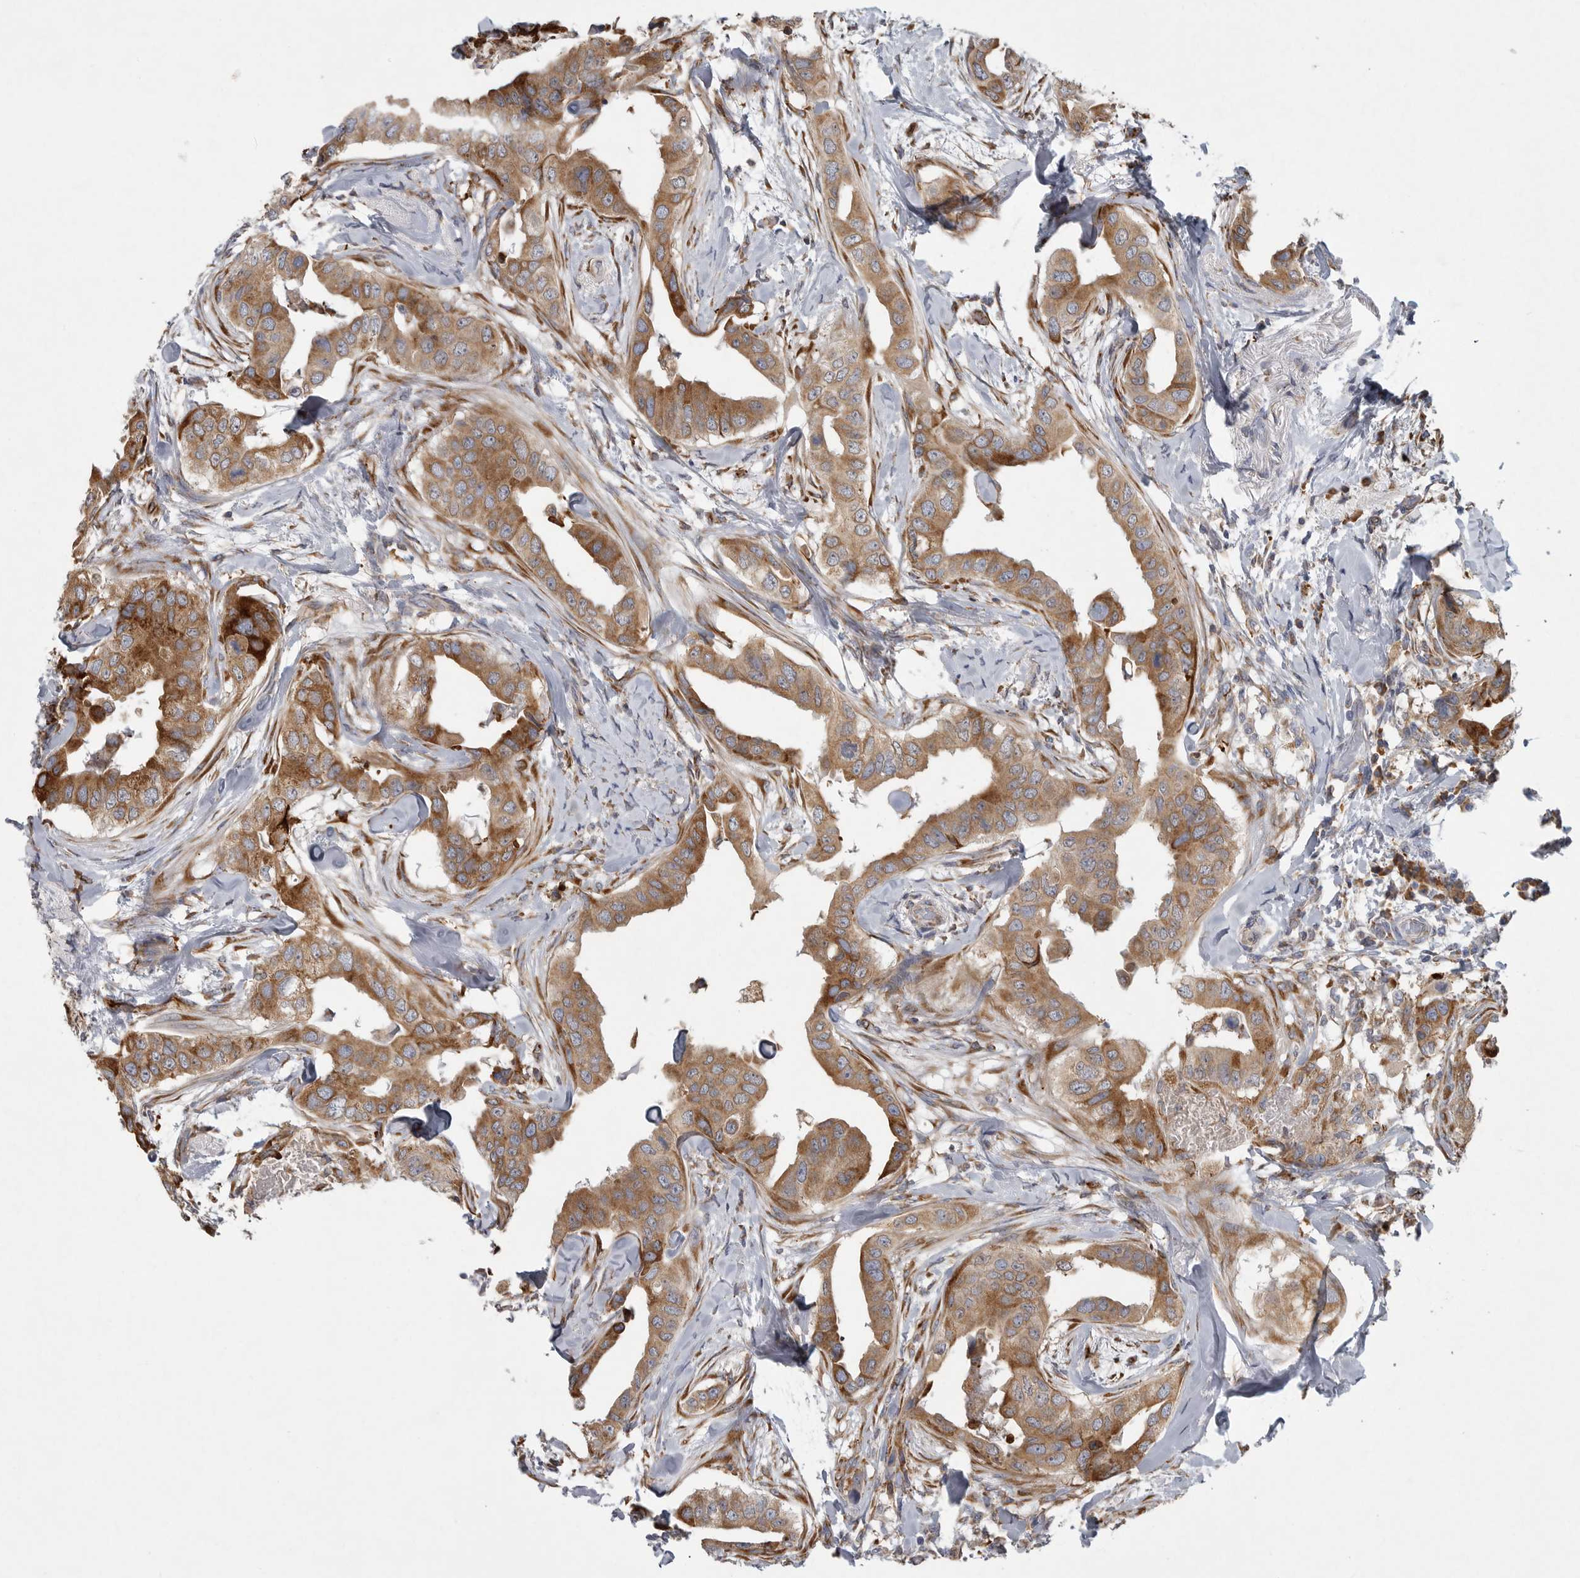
{"staining": {"intensity": "moderate", "quantity": ">75%", "location": "cytoplasmic/membranous"}, "tissue": "breast cancer", "cell_type": "Tumor cells", "image_type": "cancer", "snomed": [{"axis": "morphology", "description": "Duct carcinoma"}, {"axis": "topography", "description": "Breast"}], "caption": "A brown stain labels moderate cytoplasmic/membranous positivity of a protein in intraductal carcinoma (breast) tumor cells.", "gene": "MINPP1", "patient": {"sex": "female", "age": 40}}